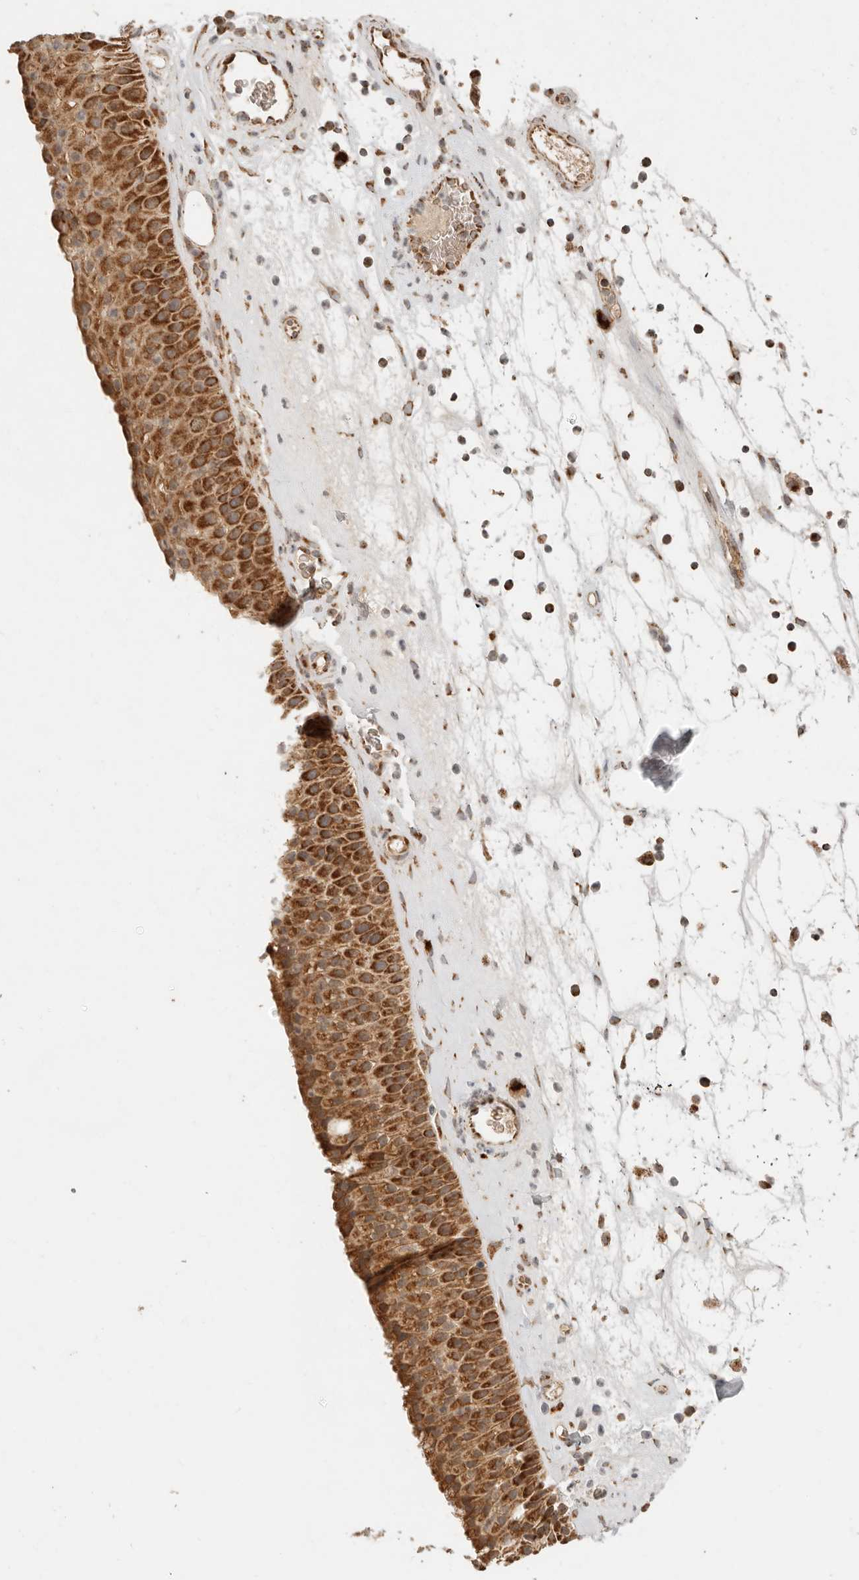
{"staining": {"intensity": "strong", "quantity": ">75%", "location": "cytoplasmic/membranous"}, "tissue": "nasopharynx", "cell_type": "Respiratory epithelial cells", "image_type": "normal", "snomed": [{"axis": "morphology", "description": "Normal tissue, NOS"}, {"axis": "topography", "description": "Nasopharynx"}], "caption": "The immunohistochemical stain highlights strong cytoplasmic/membranous staining in respiratory epithelial cells of benign nasopharynx. (DAB (3,3'-diaminobenzidine) IHC with brightfield microscopy, high magnification).", "gene": "MRPL55", "patient": {"sex": "male", "age": 64}}